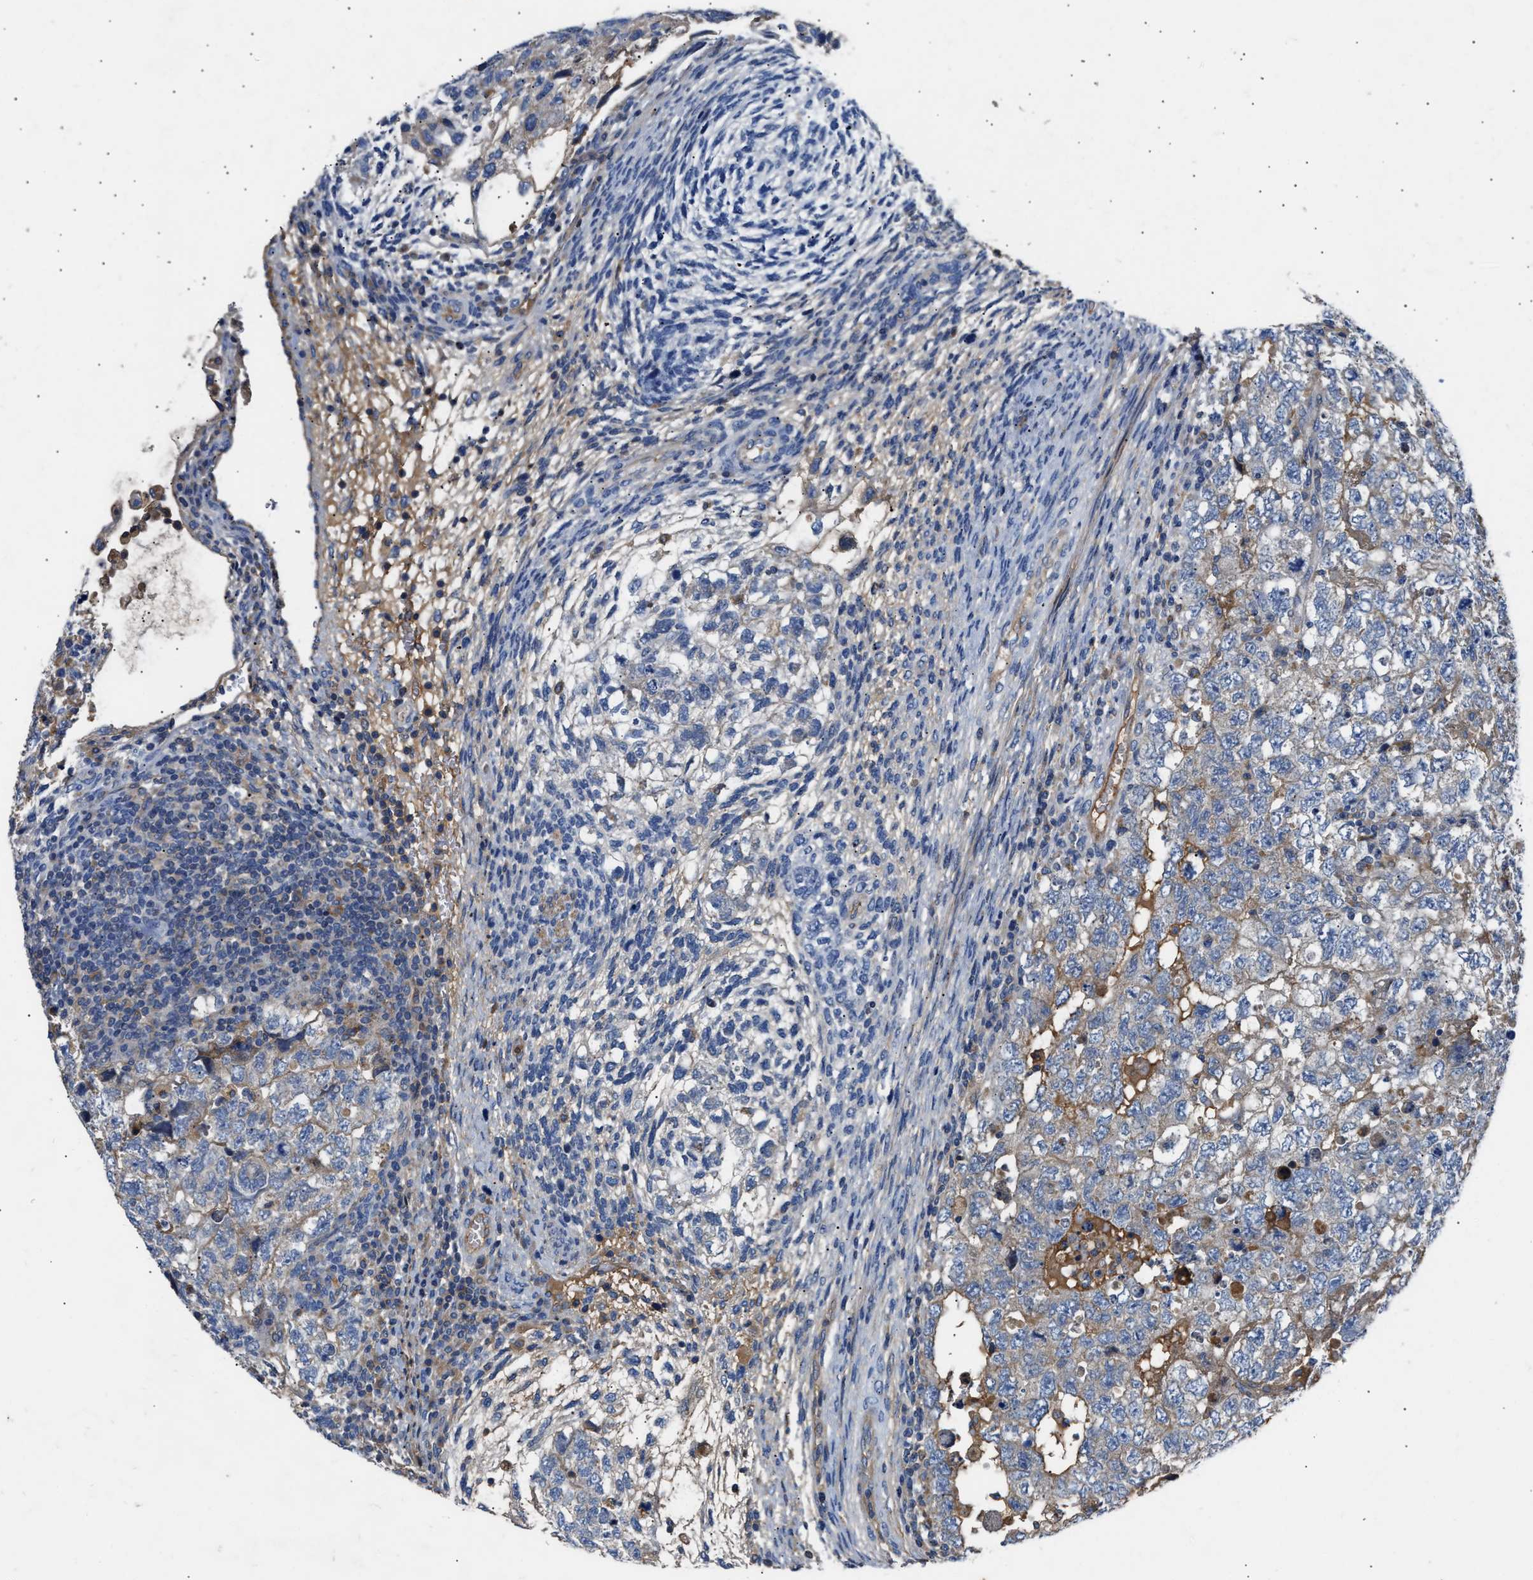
{"staining": {"intensity": "negative", "quantity": "none", "location": "none"}, "tissue": "testis cancer", "cell_type": "Tumor cells", "image_type": "cancer", "snomed": [{"axis": "morphology", "description": "Carcinoma, Embryonal, NOS"}, {"axis": "topography", "description": "Testis"}], "caption": "The IHC histopathology image has no significant staining in tumor cells of testis embryonal carcinoma tissue.", "gene": "CCDC171", "patient": {"sex": "male", "age": 36}}